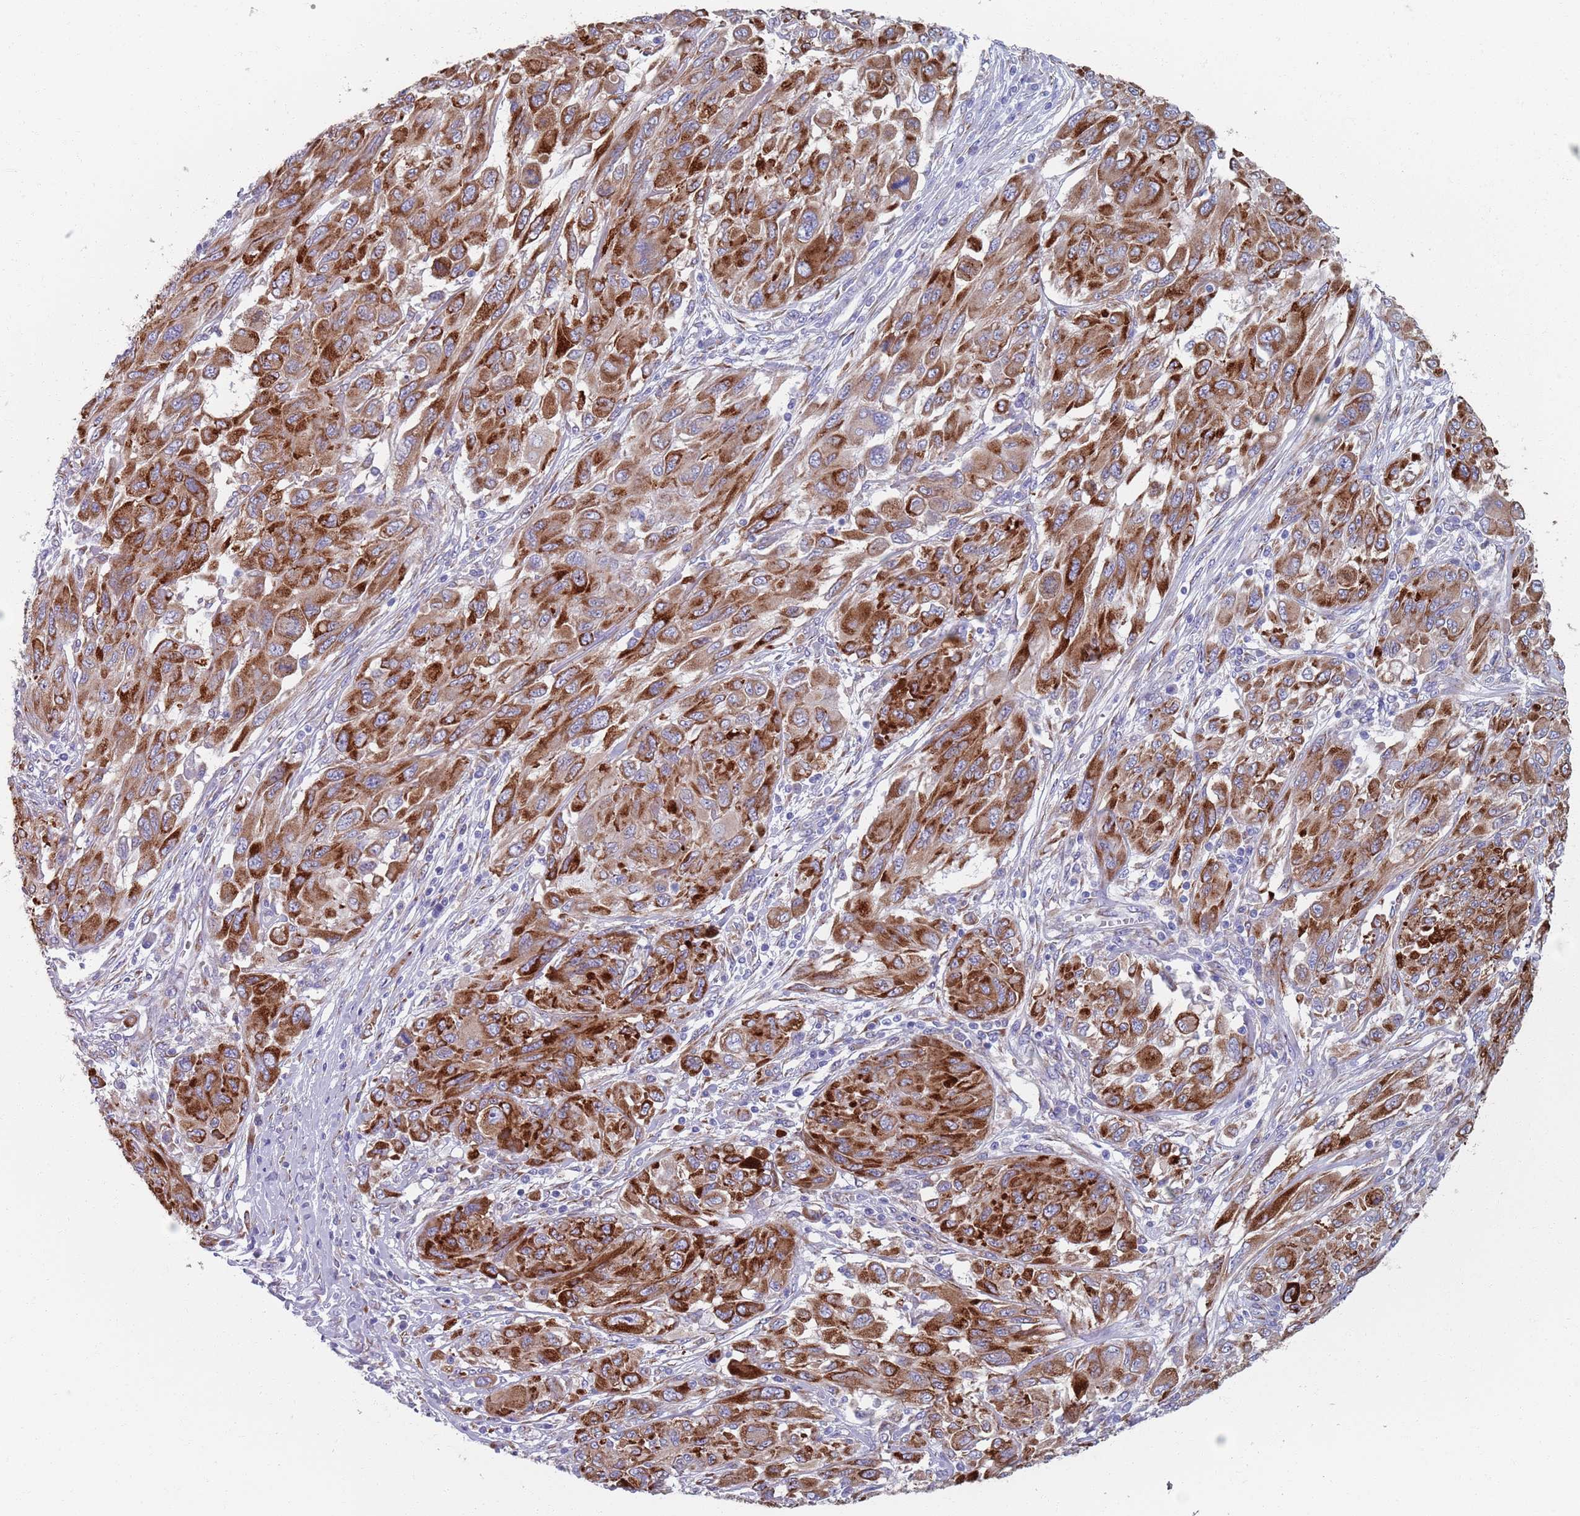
{"staining": {"intensity": "strong", "quantity": ">75%", "location": "cytoplasmic/membranous"}, "tissue": "melanoma", "cell_type": "Tumor cells", "image_type": "cancer", "snomed": [{"axis": "morphology", "description": "Malignant melanoma, NOS"}, {"axis": "topography", "description": "Skin"}], "caption": "Immunohistochemistry (IHC) (DAB (3,3'-diaminobenzidine)) staining of malignant melanoma displays strong cytoplasmic/membranous protein staining in approximately >75% of tumor cells.", "gene": "PLOD1", "patient": {"sex": "female", "age": 91}}